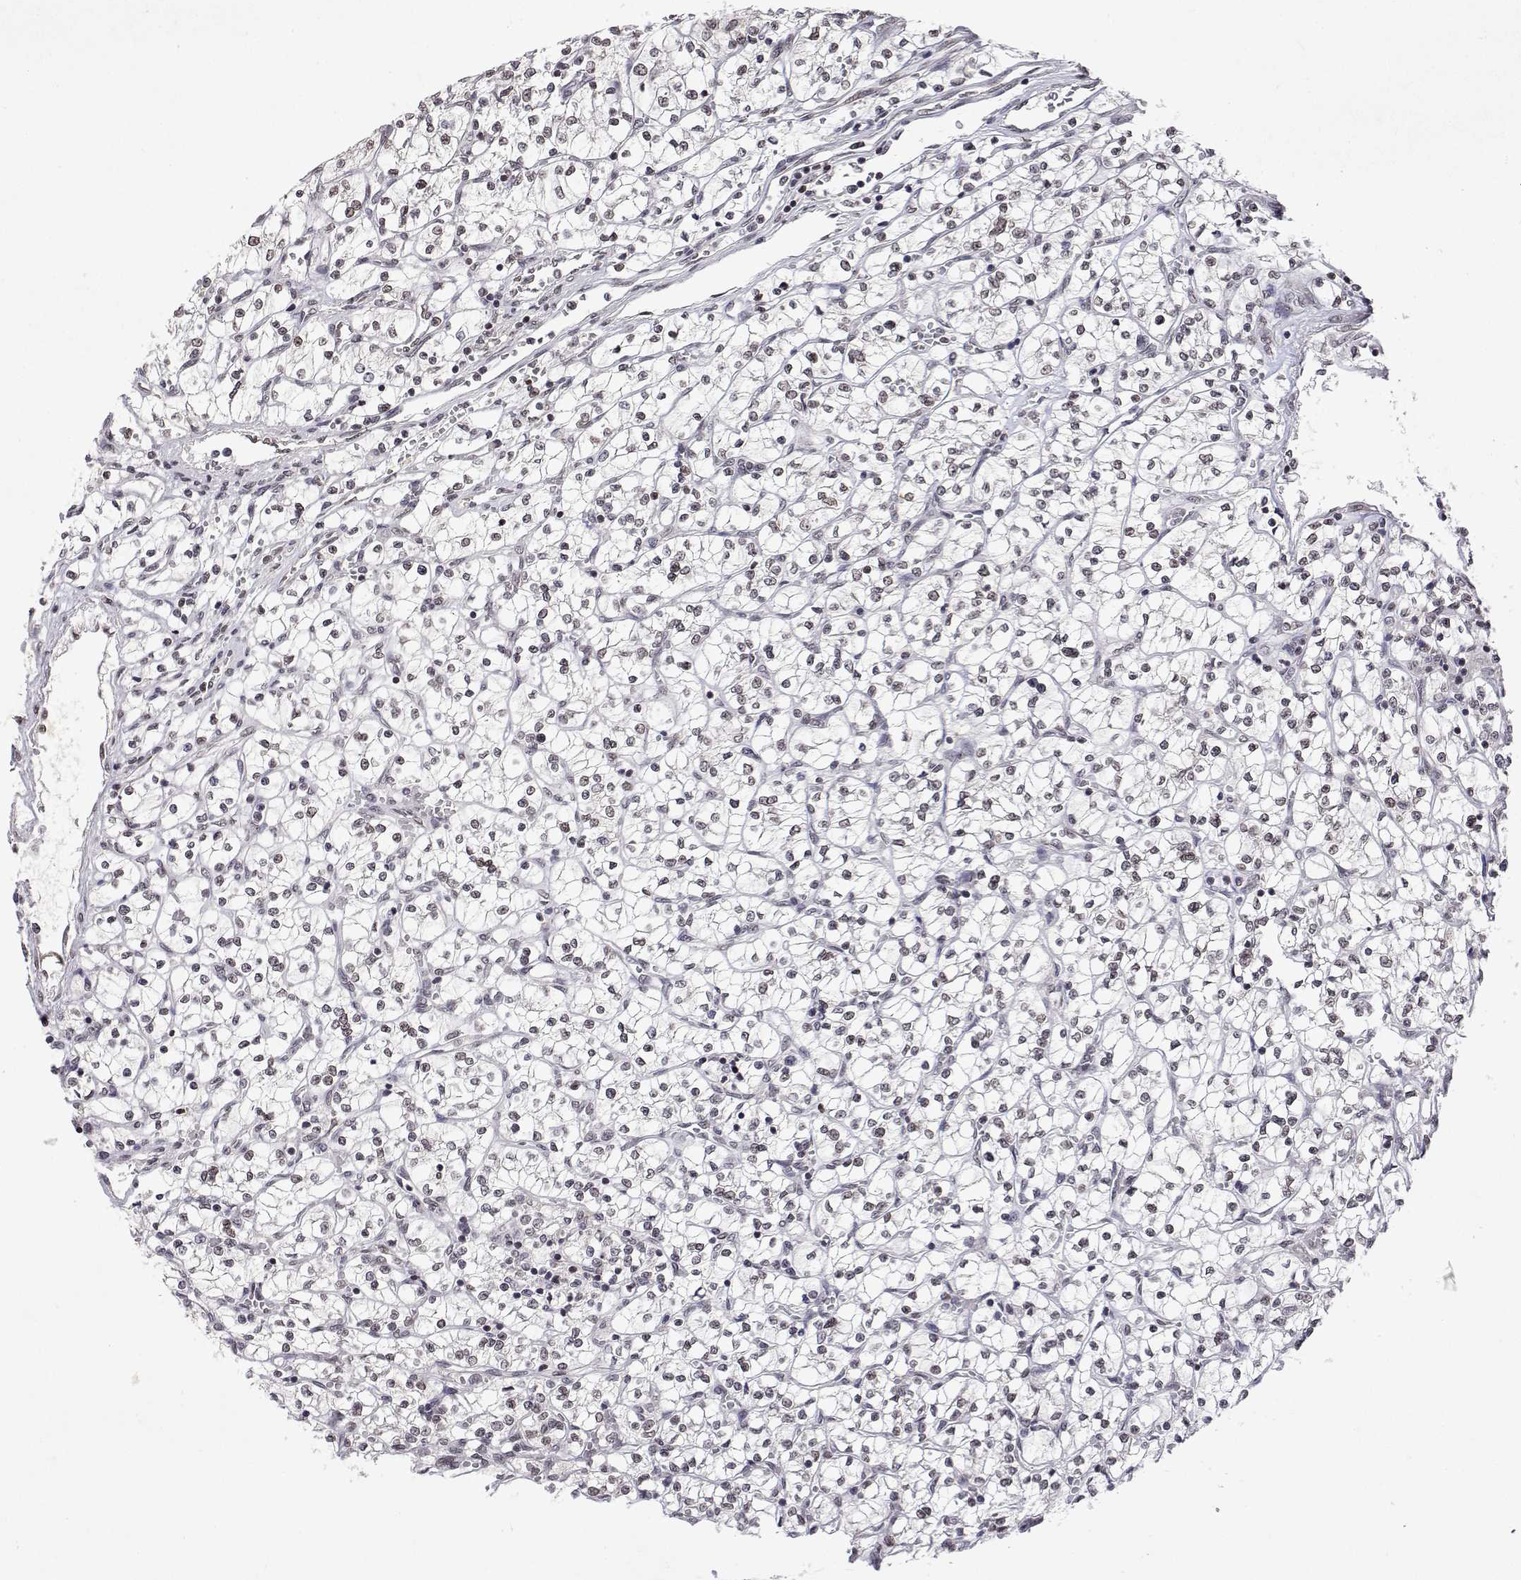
{"staining": {"intensity": "weak", "quantity": "<25%", "location": "nuclear"}, "tissue": "renal cancer", "cell_type": "Tumor cells", "image_type": "cancer", "snomed": [{"axis": "morphology", "description": "Adenocarcinoma, NOS"}, {"axis": "topography", "description": "Kidney"}], "caption": "There is no significant expression in tumor cells of adenocarcinoma (renal). (DAB immunohistochemistry (IHC), high magnification).", "gene": "XPC", "patient": {"sex": "female", "age": 64}}